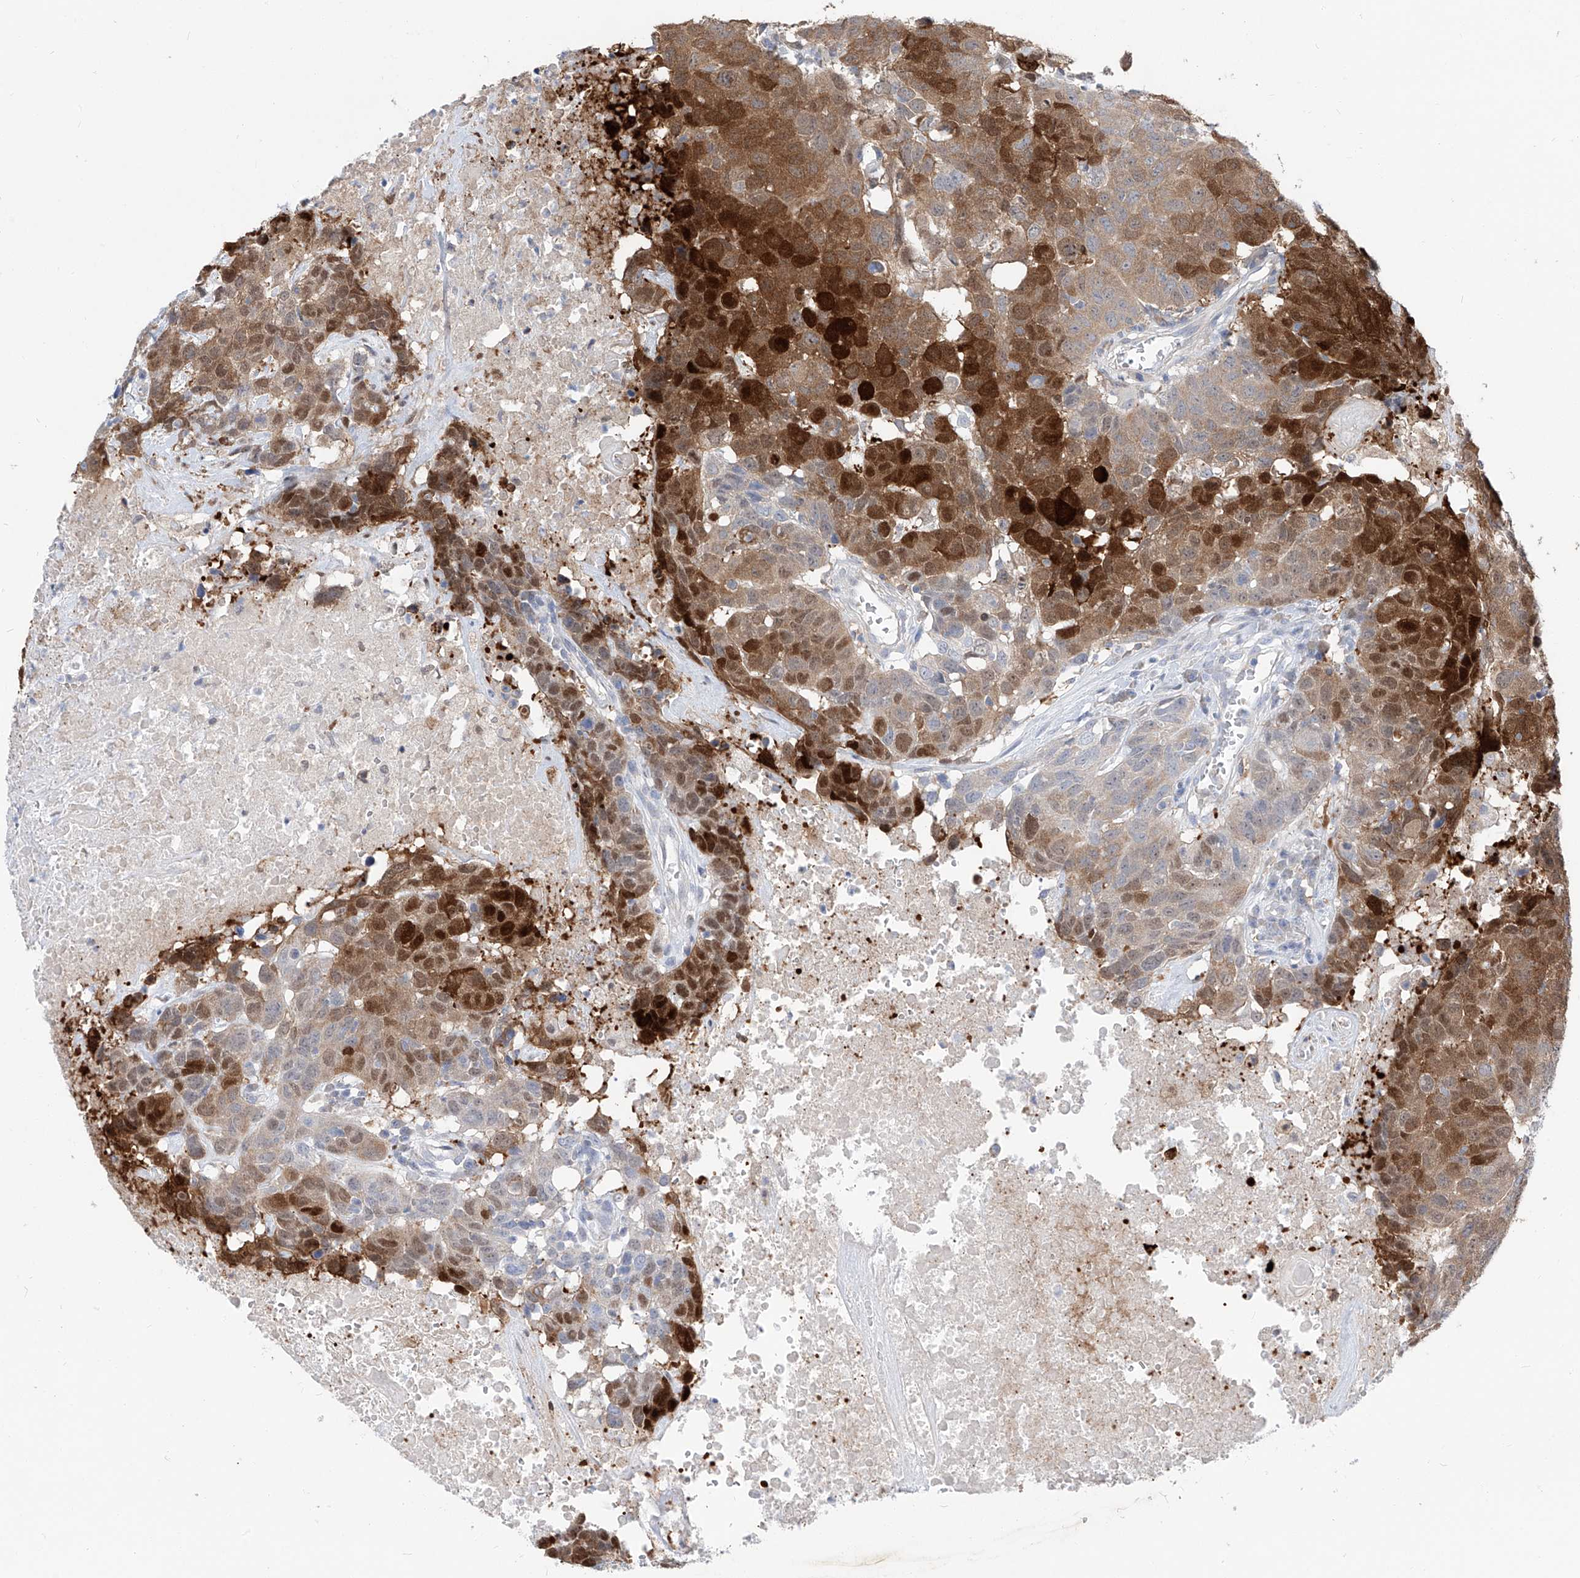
{"staining": {"intensity": "strong", "quantity": ">75%", "location": "cytoplasmic/membranous,nuclear"}, "tissue": "head and neck cancer", "cell_type": "Tumor cells", "image_type": "cancer", "snomed": [{"axis": "morphology", "description": "Squamous cell carcinoma, NOS"}, {"axis": "topography", "description": "Head-Neck"}], "caption": "Immunohistochemical staining of head and neck cancer (squamous cell carcinoma) demonstrates high levels of strong cytoplasmic/membranous and nuclear protein staining in about >75% of tumor cells.", "gene": "UFL1", "patient": {"sex": "male", "age": 66}}